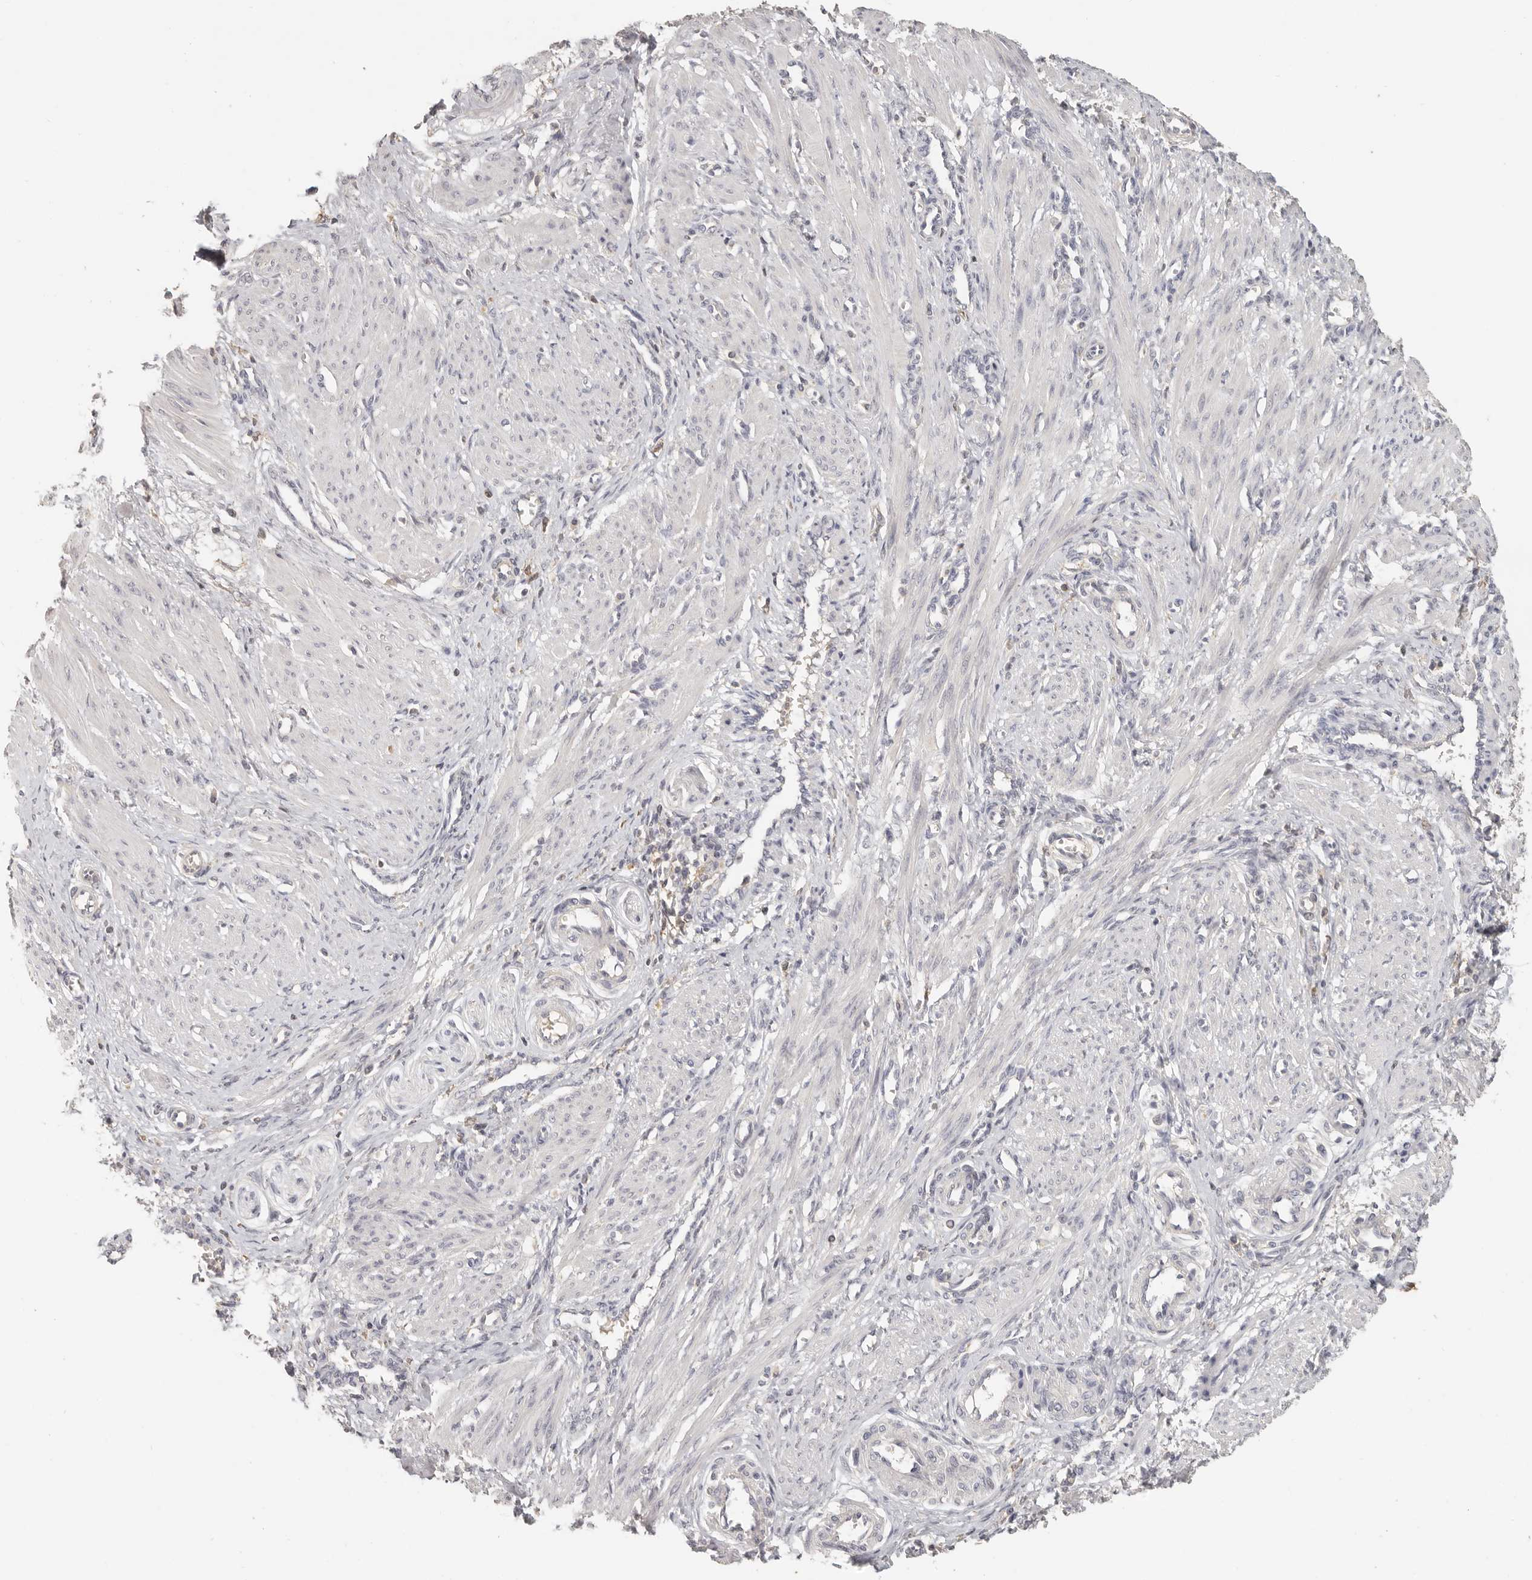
{"staining": {"intensity": "negative", "quantity": "none", "location": "none"}, "tissue": "smooth muscle", "cell_type": "Smooth muscle cells", "image_type": "normal", "snomed": [{"axis": "morphology", "description": "Normal tissue, NOS"}, {"axis": "topography", "description": "Endometrium"}], "caption": "An image of smooth muscle stained for a protein exhibits no brown staining in smooth muscle cells.", "gene": "CSK", "patient": {"sex": "female", "age": 33}}